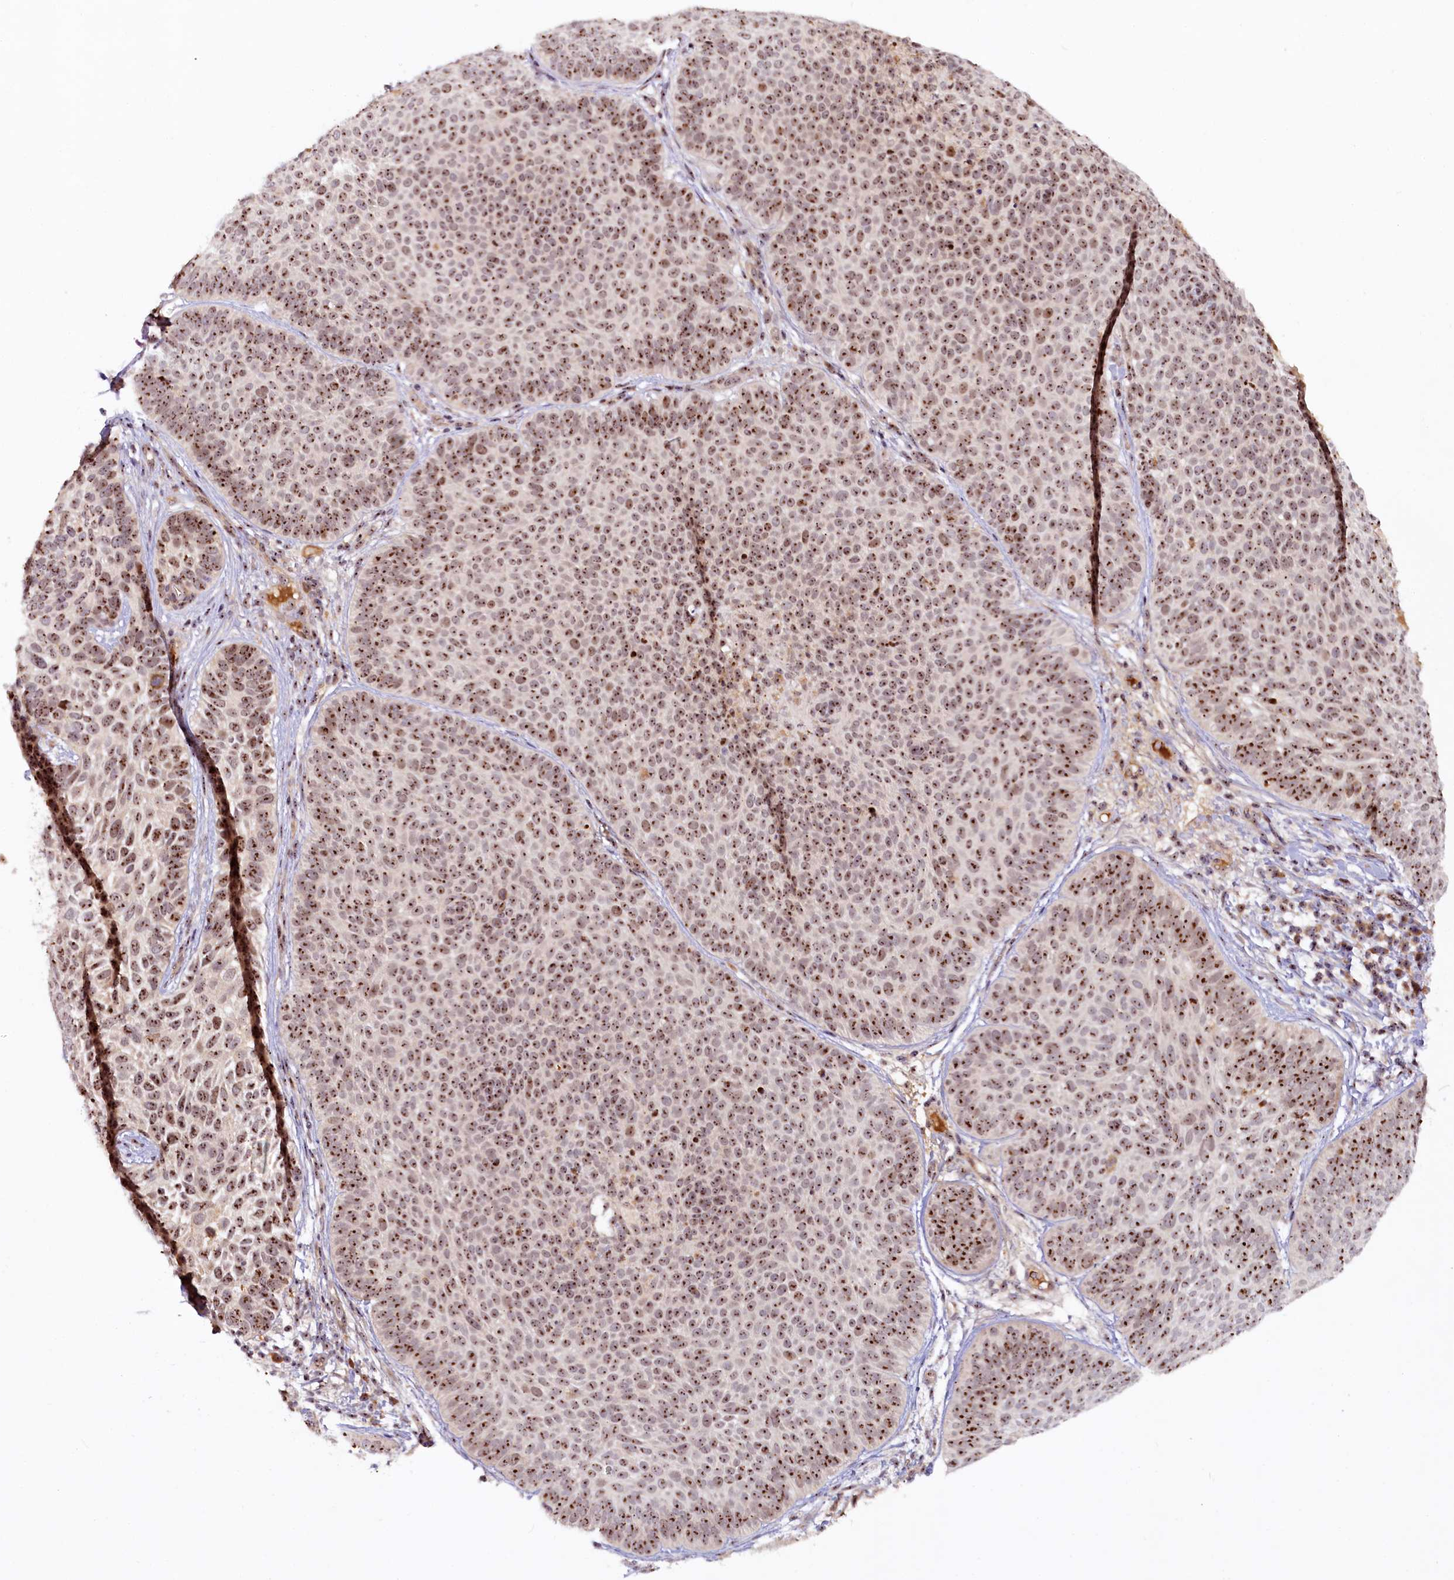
{"staining": {"intensity": "strong", "quantity": ">75%", "location": "nuclear"}, "tissue": "skin cancer", "cell_type": "Tumor cells", "image_type": "cancer", "snomed": [{"axis": "morphology", "description": "Basal cell carcinoma"}, {"axis": "topography", "description": "Skin"}], "caption": "Immunohistochemistry (IHC) of skin basal cell carcinoma reveals high levels of strong nuclear expression in approximately >75% of tumor cells.", "gene": "TCOF1", "patient": {"sex": "male", "age": 85}}